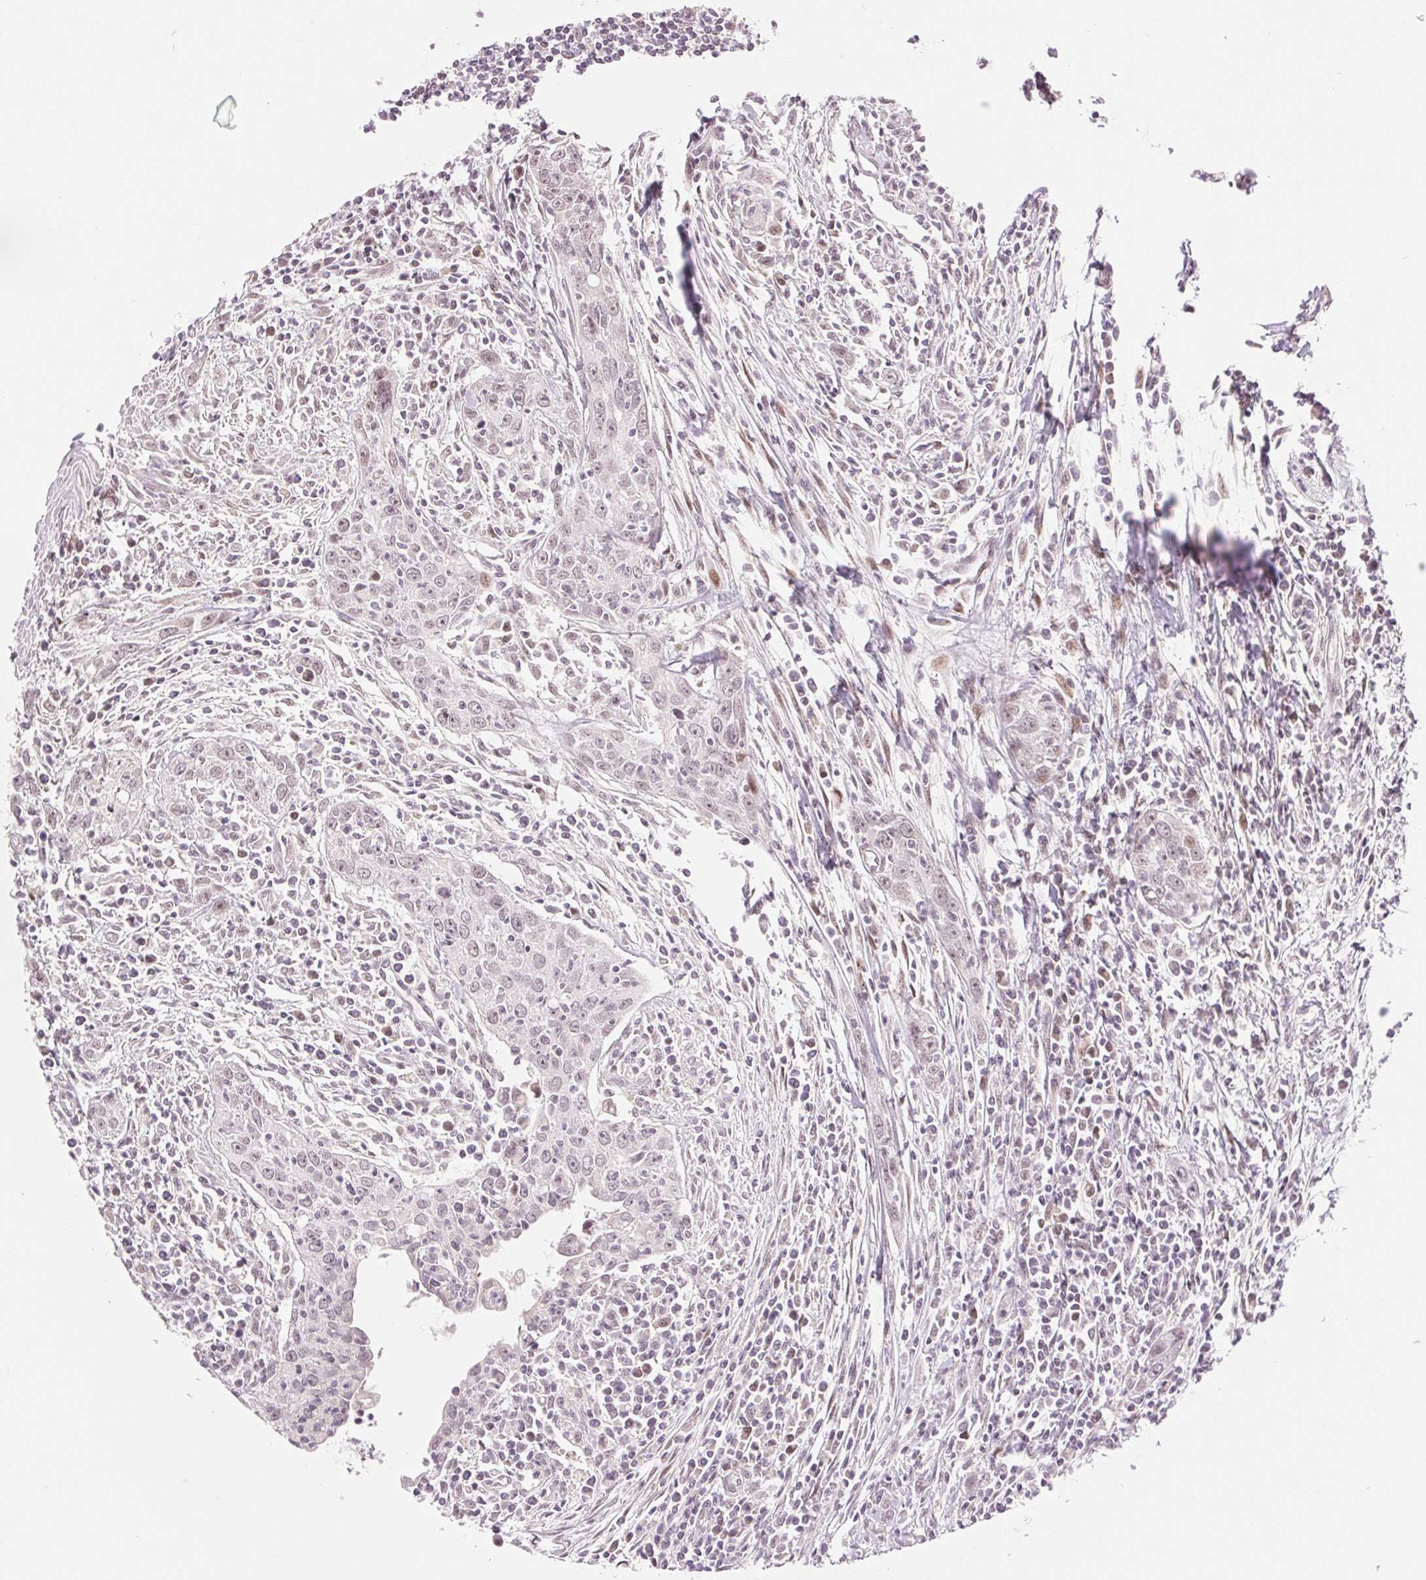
{"staining": {"intensity": "weak", "quantity": "<25%", "location": "nuclear"}, "tissue": "urothelial cancer", "cell_type": "Tumor cells", "image_type": "cancer", "snomed": [{"axis": "morphology", "description": "Urothelial carcinoma, High grade"}, {"axis": "topography", "description": "Urinary bladder"}], "caption": "Urothelial cancer was stained to show a protein in brown. There is no significant positivity in tumor cells. (DAB immunohistochemistry visualized using brightfield microscopy, high magnification).", "gene": "ARHGAP32", "patient": {"sex": "male", "age": 83}}